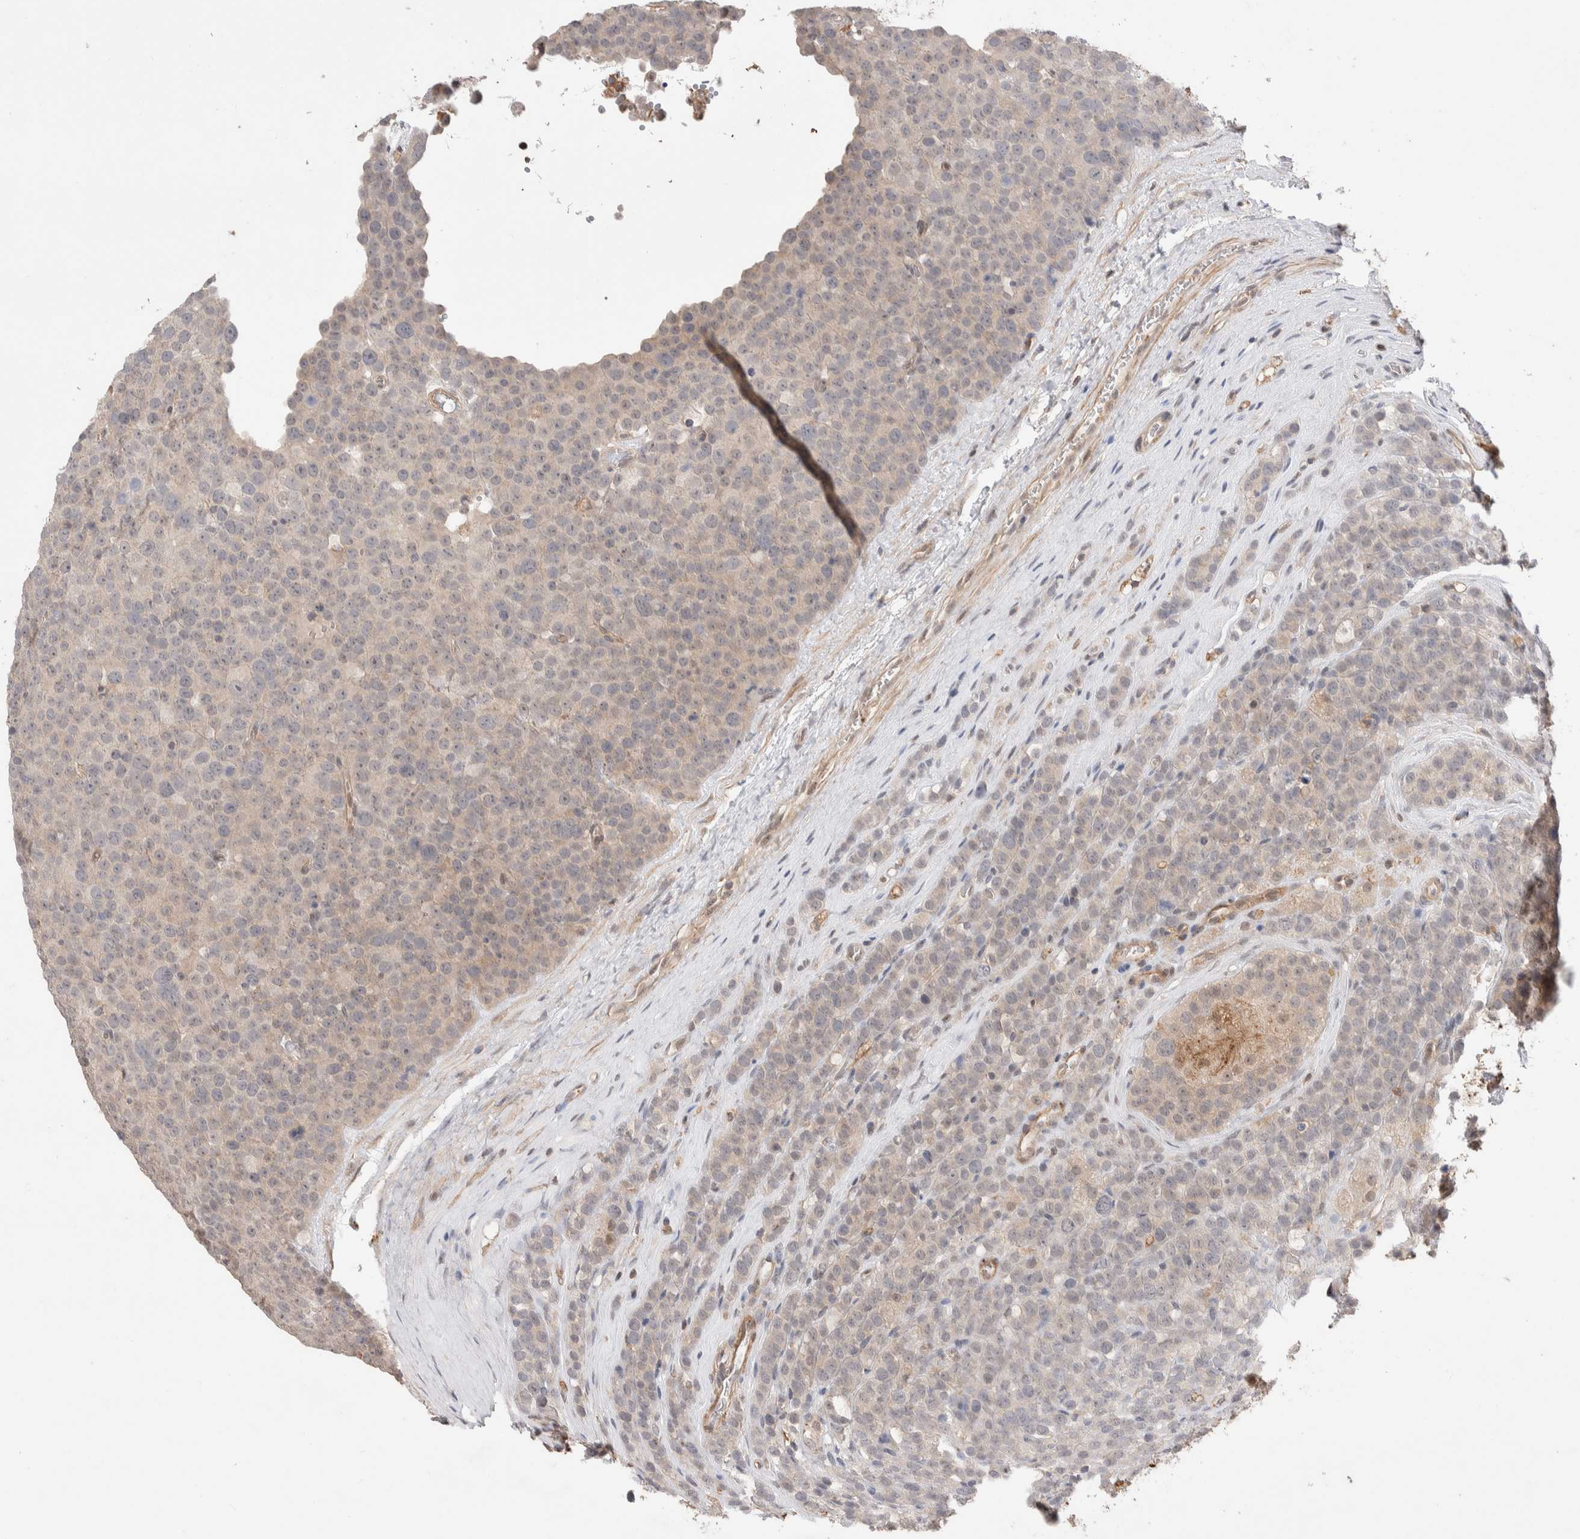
{"staining": {"intensity": "negative", "quantity": "none", "location": "none"}, "tissue": "testis cancer", "cell_type": "Tumor cells", "image_type": "cancer", "snomed": [{"axis": "morphology", "description": "Seminoma, NOS"}, {"axis": "topography", "description": "Testis"}], "caption": "There is no significant positivity in tumor cells of seminoma (testis).", "gene": "ZNF704", "patient": {"sex": "male", "age": 71}}